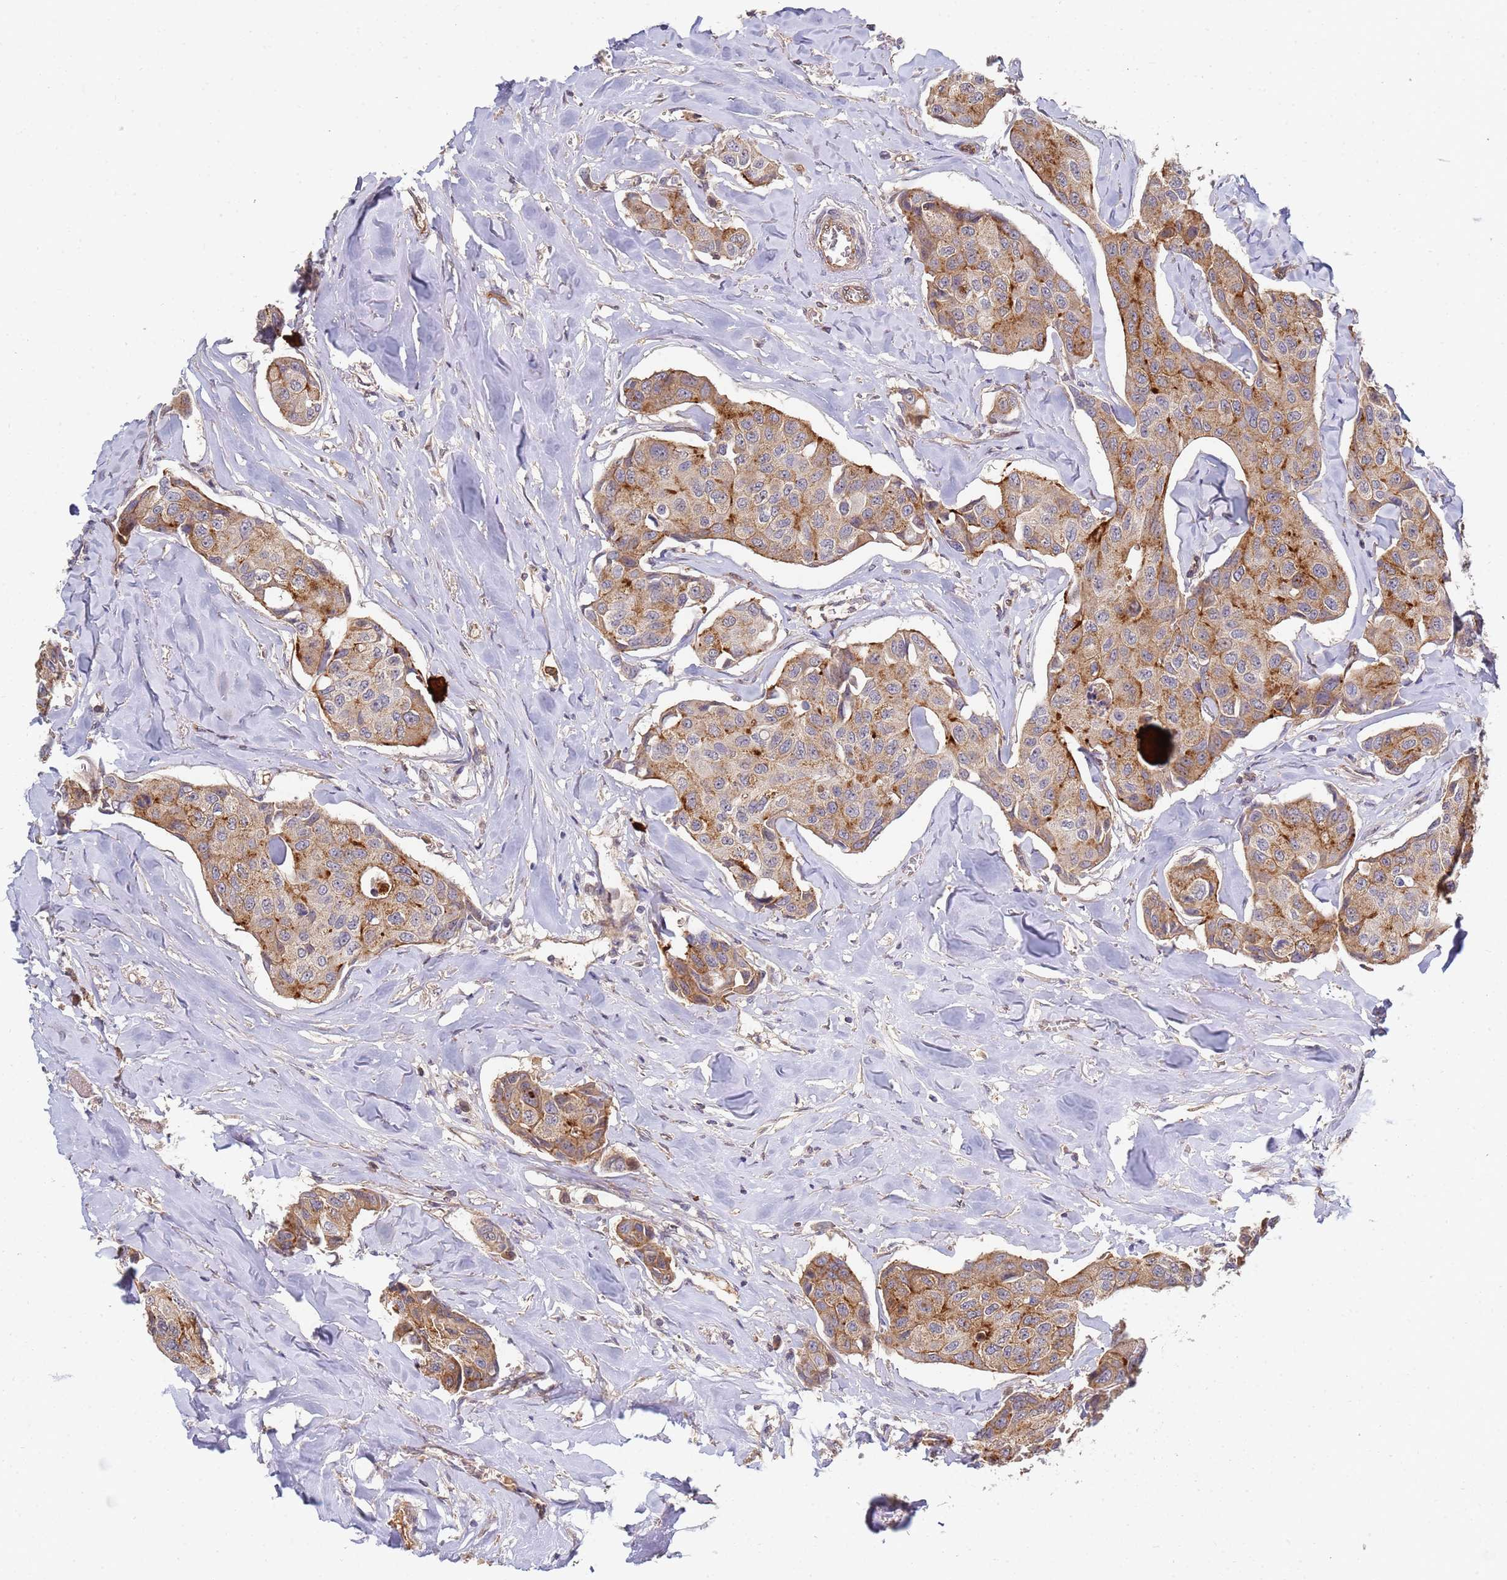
{"staining": {"intensity": "moderate", "quantity": ">75%", "location": "cytoplasmic/membranous"}, "tissue": "breast cancer", "cell_type": "Tumor cells", "image_type": "cancer", "snomed": [{"axis": "morphology", "description": "Duct carcinoma"}, {"axis": "topography", "description": "Breast"}], "caption": "Immunohistochemistry image of neoplastic tissue: infiltrating ductal carcinoma (breast) stained using IHC exhibits medium levels of moderate protein expression localized specifically in the cytoplasmic/membranous of tumor cells, appearing as a cytoplasmic/membranous brown color.", "gene": "ABCB6", "patient": {"sex": "female", "age": 80}}